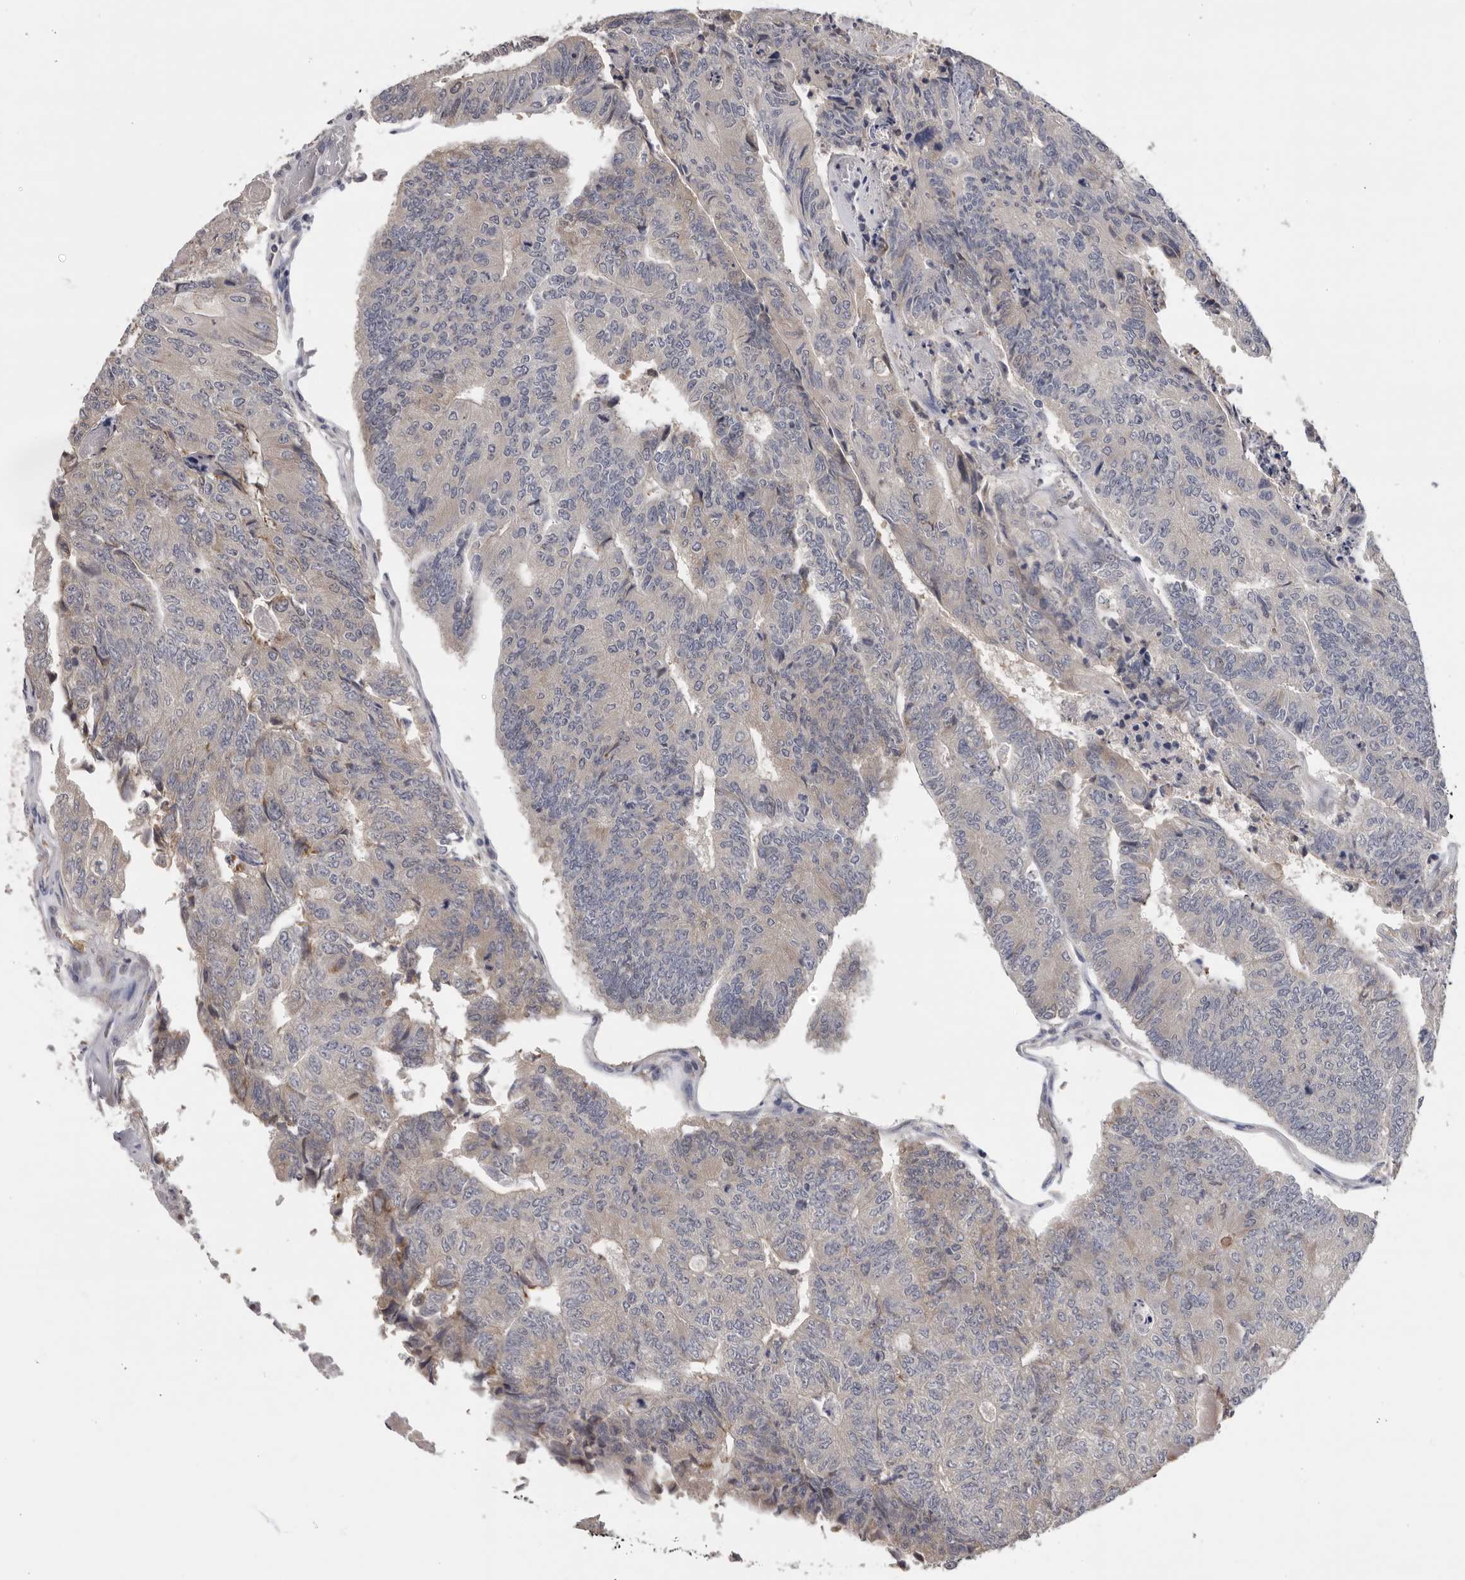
{"staining": {"intensity": "negative", "quantity": "none", "location": "none"}, "tissue": "colorectal cancer", "cell_type": "Tumor cells", "image_type": "cancer", "snomed": [{"axis": "morphology", "description": "Adenocarcinoma, NOS"}, {"axis": "topography", "description": "Colon"}], "caption": "An image of adenocarcinoma (colorectal) stained for a protein demonstrates no brown staining in tumor cells.", "gene": "KIF2B", "patient": {"sex": "female", "age": 67}}